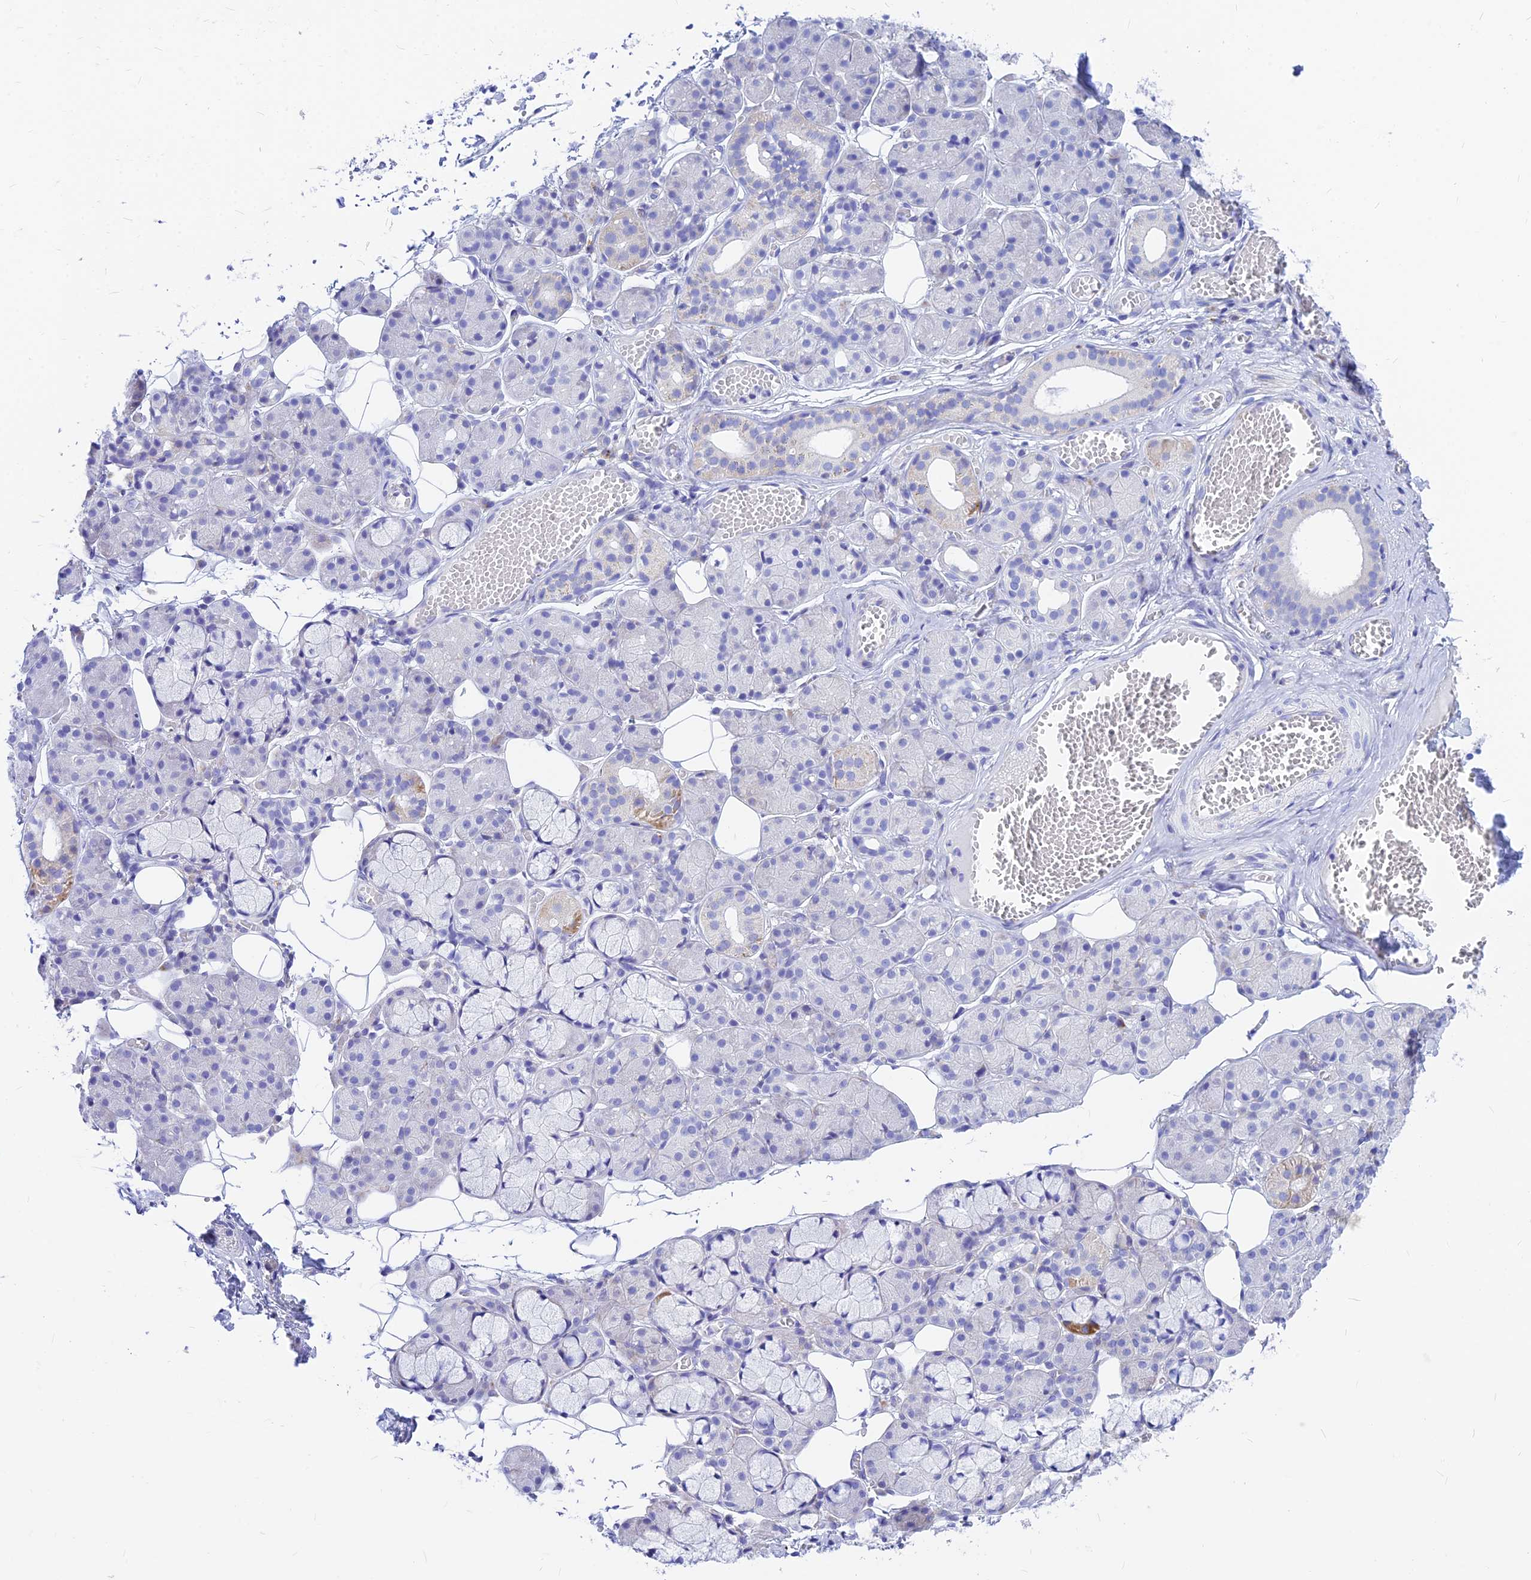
{"staining": {"intensity": "negative", "quantity": "none", "location": "none"}, "tissue": "salivary gland", "cell_type": "Glandular cells", "image_type": "normal", "snomed": [{"axis": "morphology", "description": "Normal tissue, NOS"}, {"axis": "topography", "description": "Salivary gland"}], "caption": "An image of human salivary gland is negative for staining in glandular cells. Brightfield microscopy of immunohistochemistry stained with DAB (brown) and hematoxylin (blue), captured at high magnification.", "gene": "CNOT6", "patient": {"sex": "male", "age": 63}}